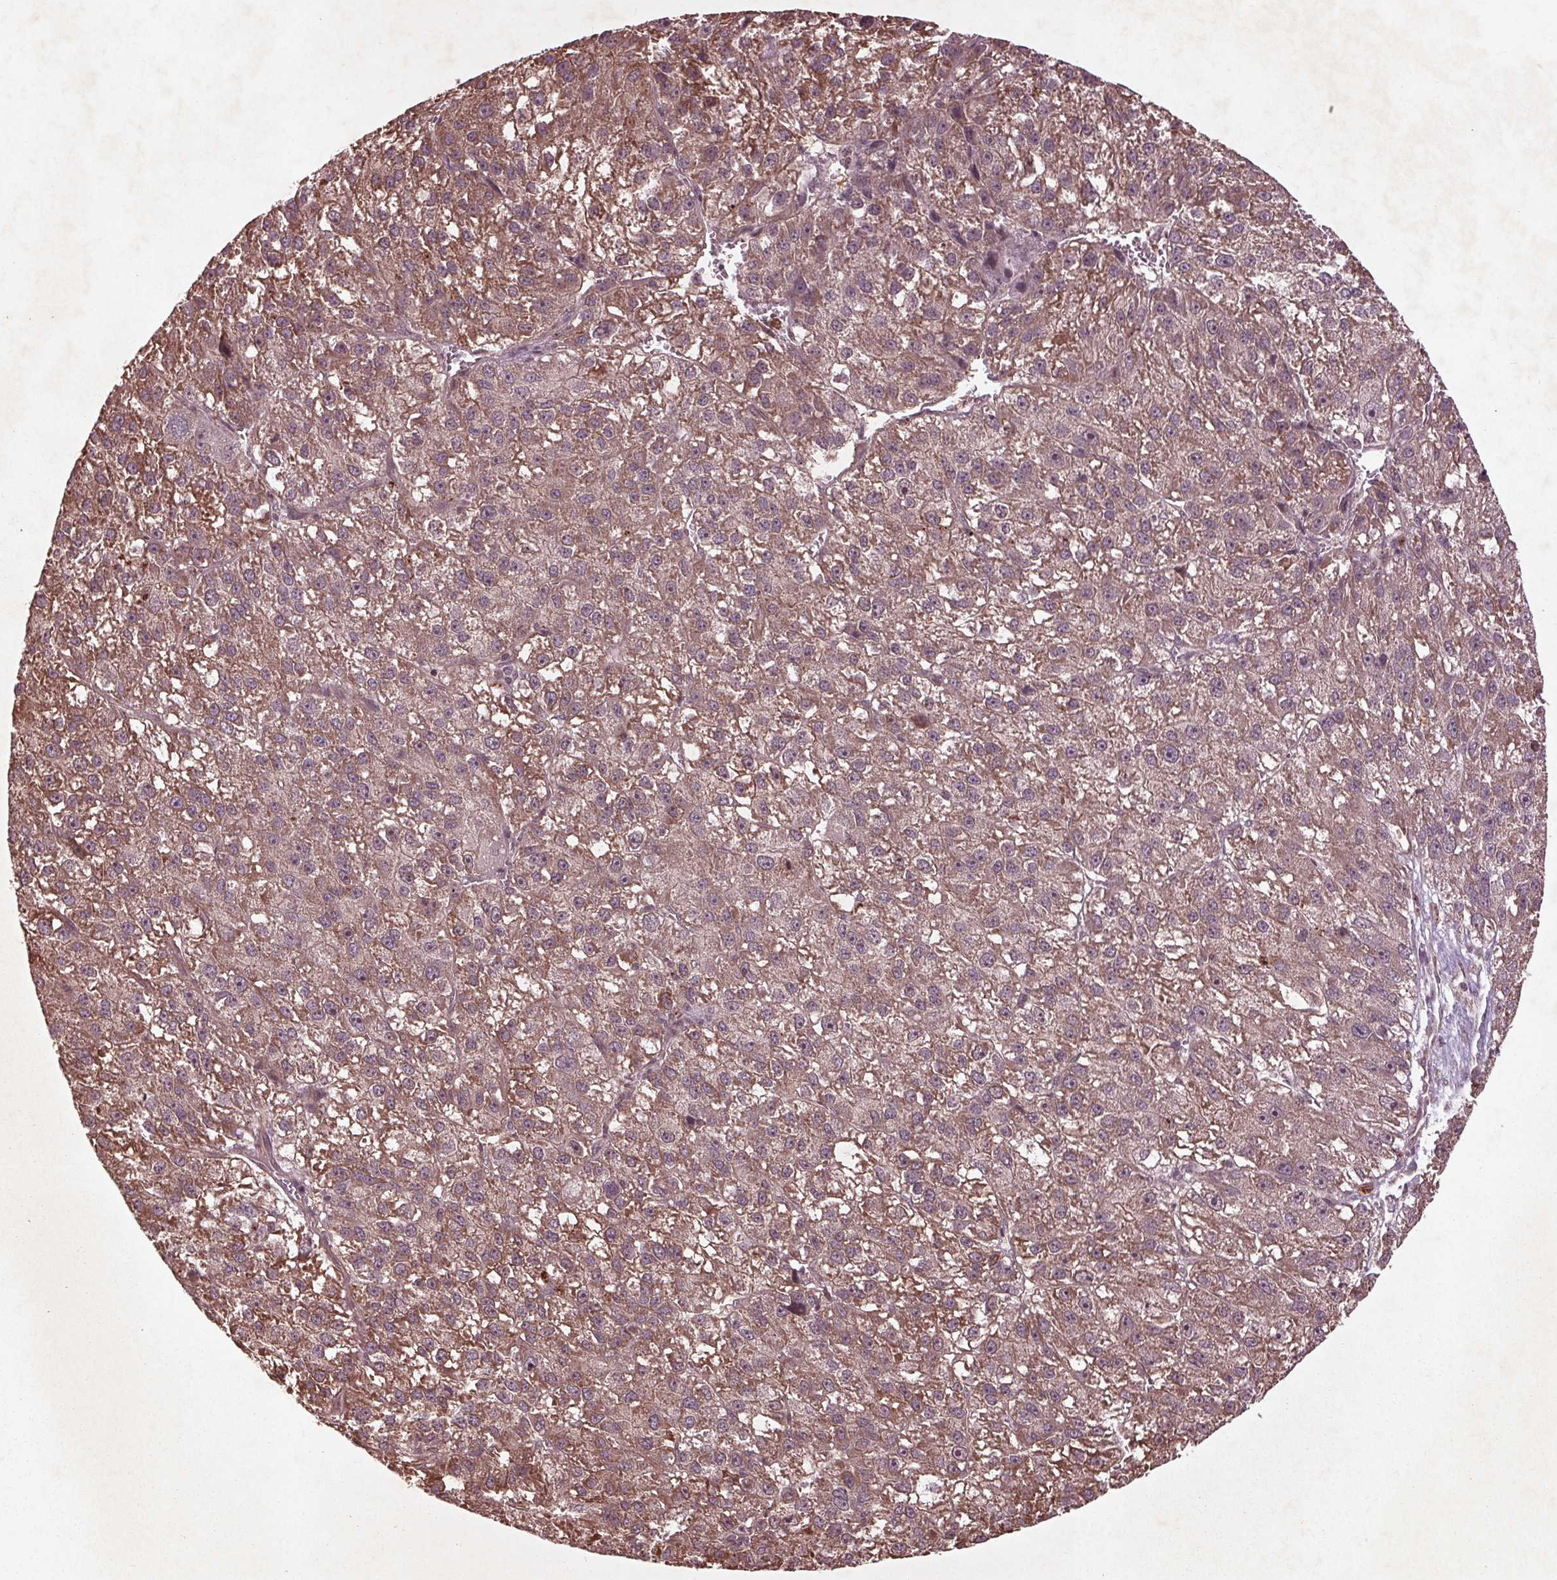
{"staining": {"intensity": "moderate", "quantity": "25%-75%", "location": "cytoplasmic/membranous"}, "tissue": "liver cancer", "cell_type": "Tumor cells", "image_type": "cancer", "snomed": [{"axis": "morphology", "description": "Carcinoma, Hepatocellular, NOS"}, {"axis": "topography", "description": "Liver"}], "caption": "Moderate cytoplasmic/membranous staining is seen in approximately 25%-75% of tumor cells in liver cancer. Nuclei are stained in blue.", "gene": "CDKL4", "patient": {"sex": "female", "age": 70}}